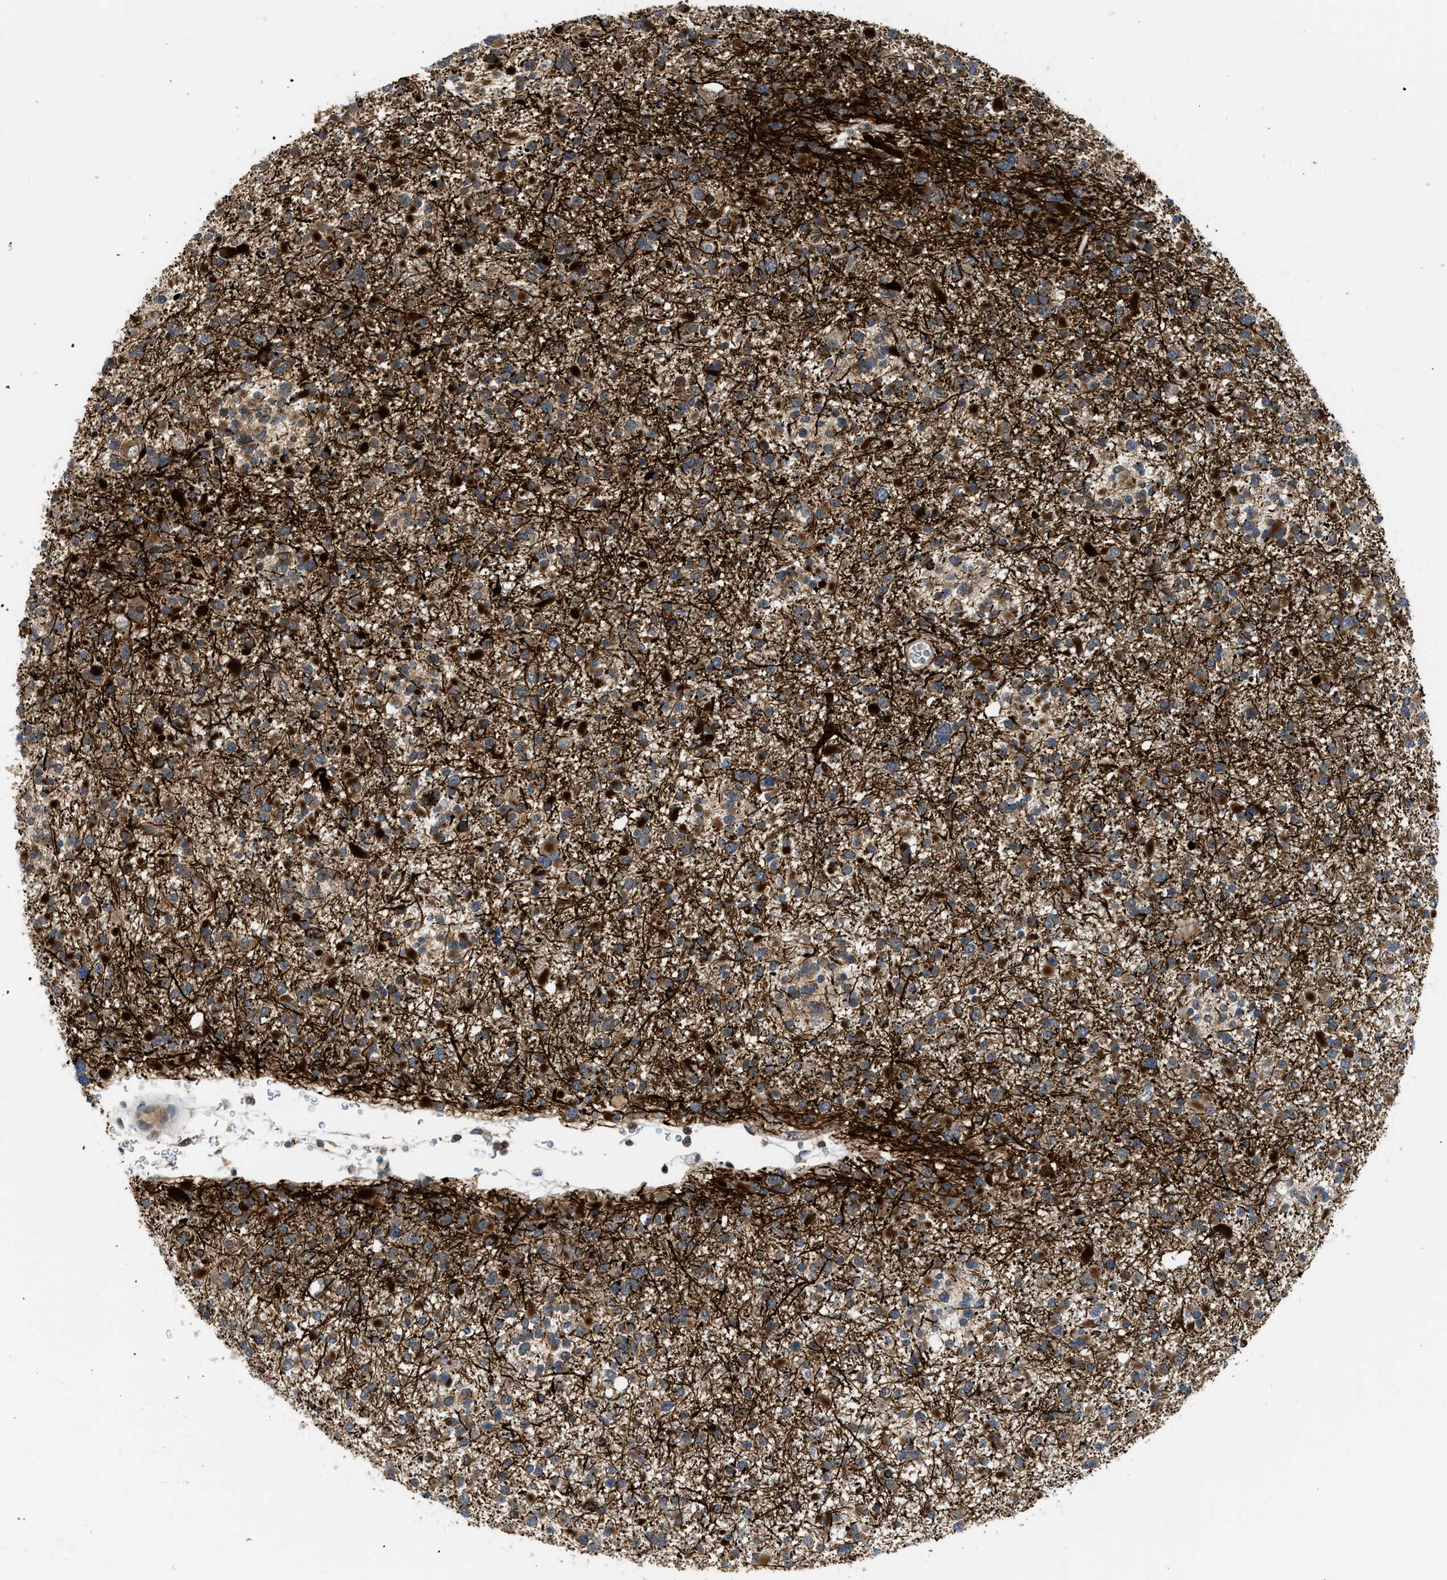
{"staining": {"intensity": "strong", "quantity": ">75%", "location": "cytoplasmic/membranous,nuclear"}, "tissue": "glioma", "cell_type": "Tumor cells", "image_type": "cancer", "snomed": [{"axis": "morphology", "description": "Glioma, malignant, Low grade"}, {"axis": "topography", "description": "Brain"}], "caption": "Protein analysis of malignant glioma (low-grade) tissue displays strong cytoplasmic/membranous and nuclear positivity in about >75% of tumor cells.", "gene": "DNAJC28", "patient": {"sex": "female", "age": 22}}